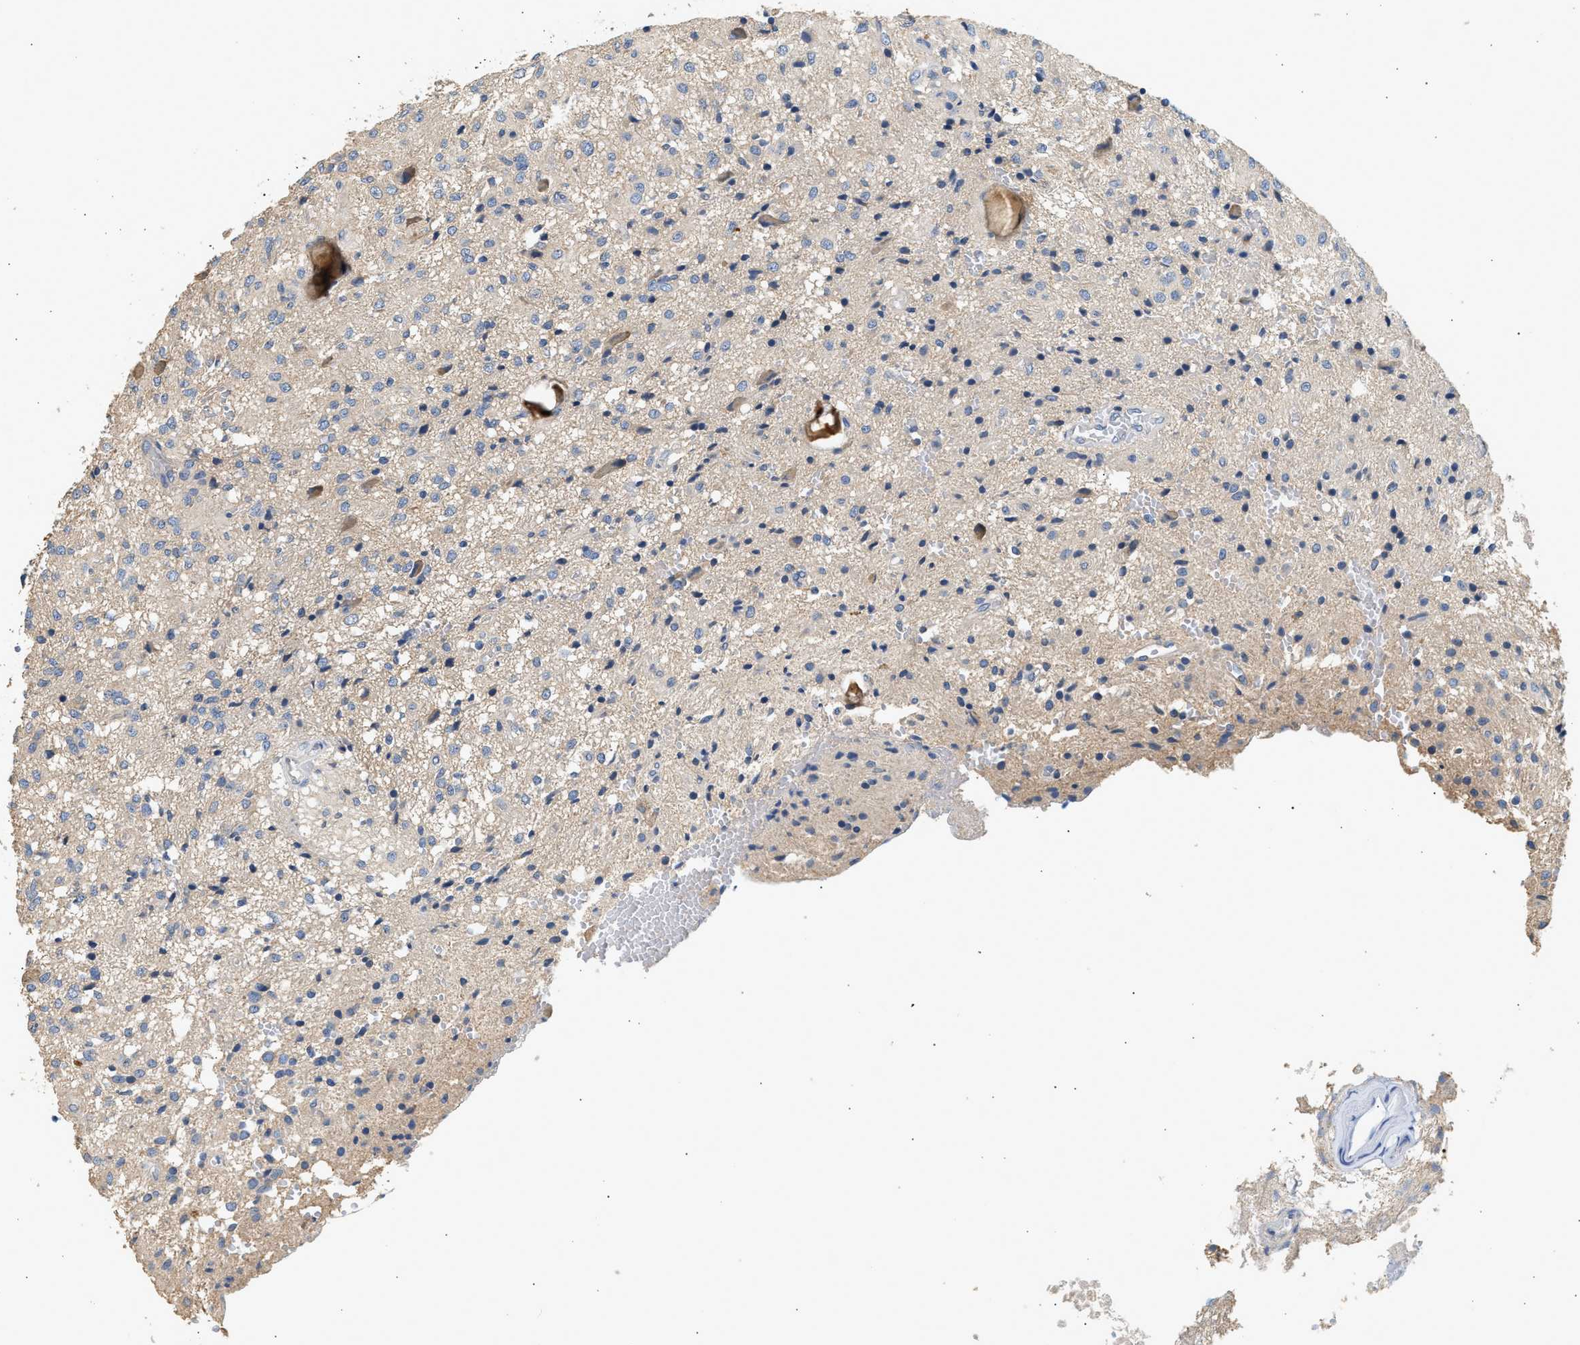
{"staining": {"intensity": "negative", "quantity": "none", "location": "none"}, "tissue": "glioma", "cell_type": "Tumor cells", "image_type": "cancer", "snomed": [{"axis": "morphology", "description": "Glioma, malignant, High grade"}, {"axis": "topography", "description": "Brain"}], "caption": "Immunohistochemistry (IHC) image of human glioma stained for a protein (brown), which demonstrates no staining in tumor cells.", "gene": "WDR31", "patient": {"sex": "female", "age": 59}}